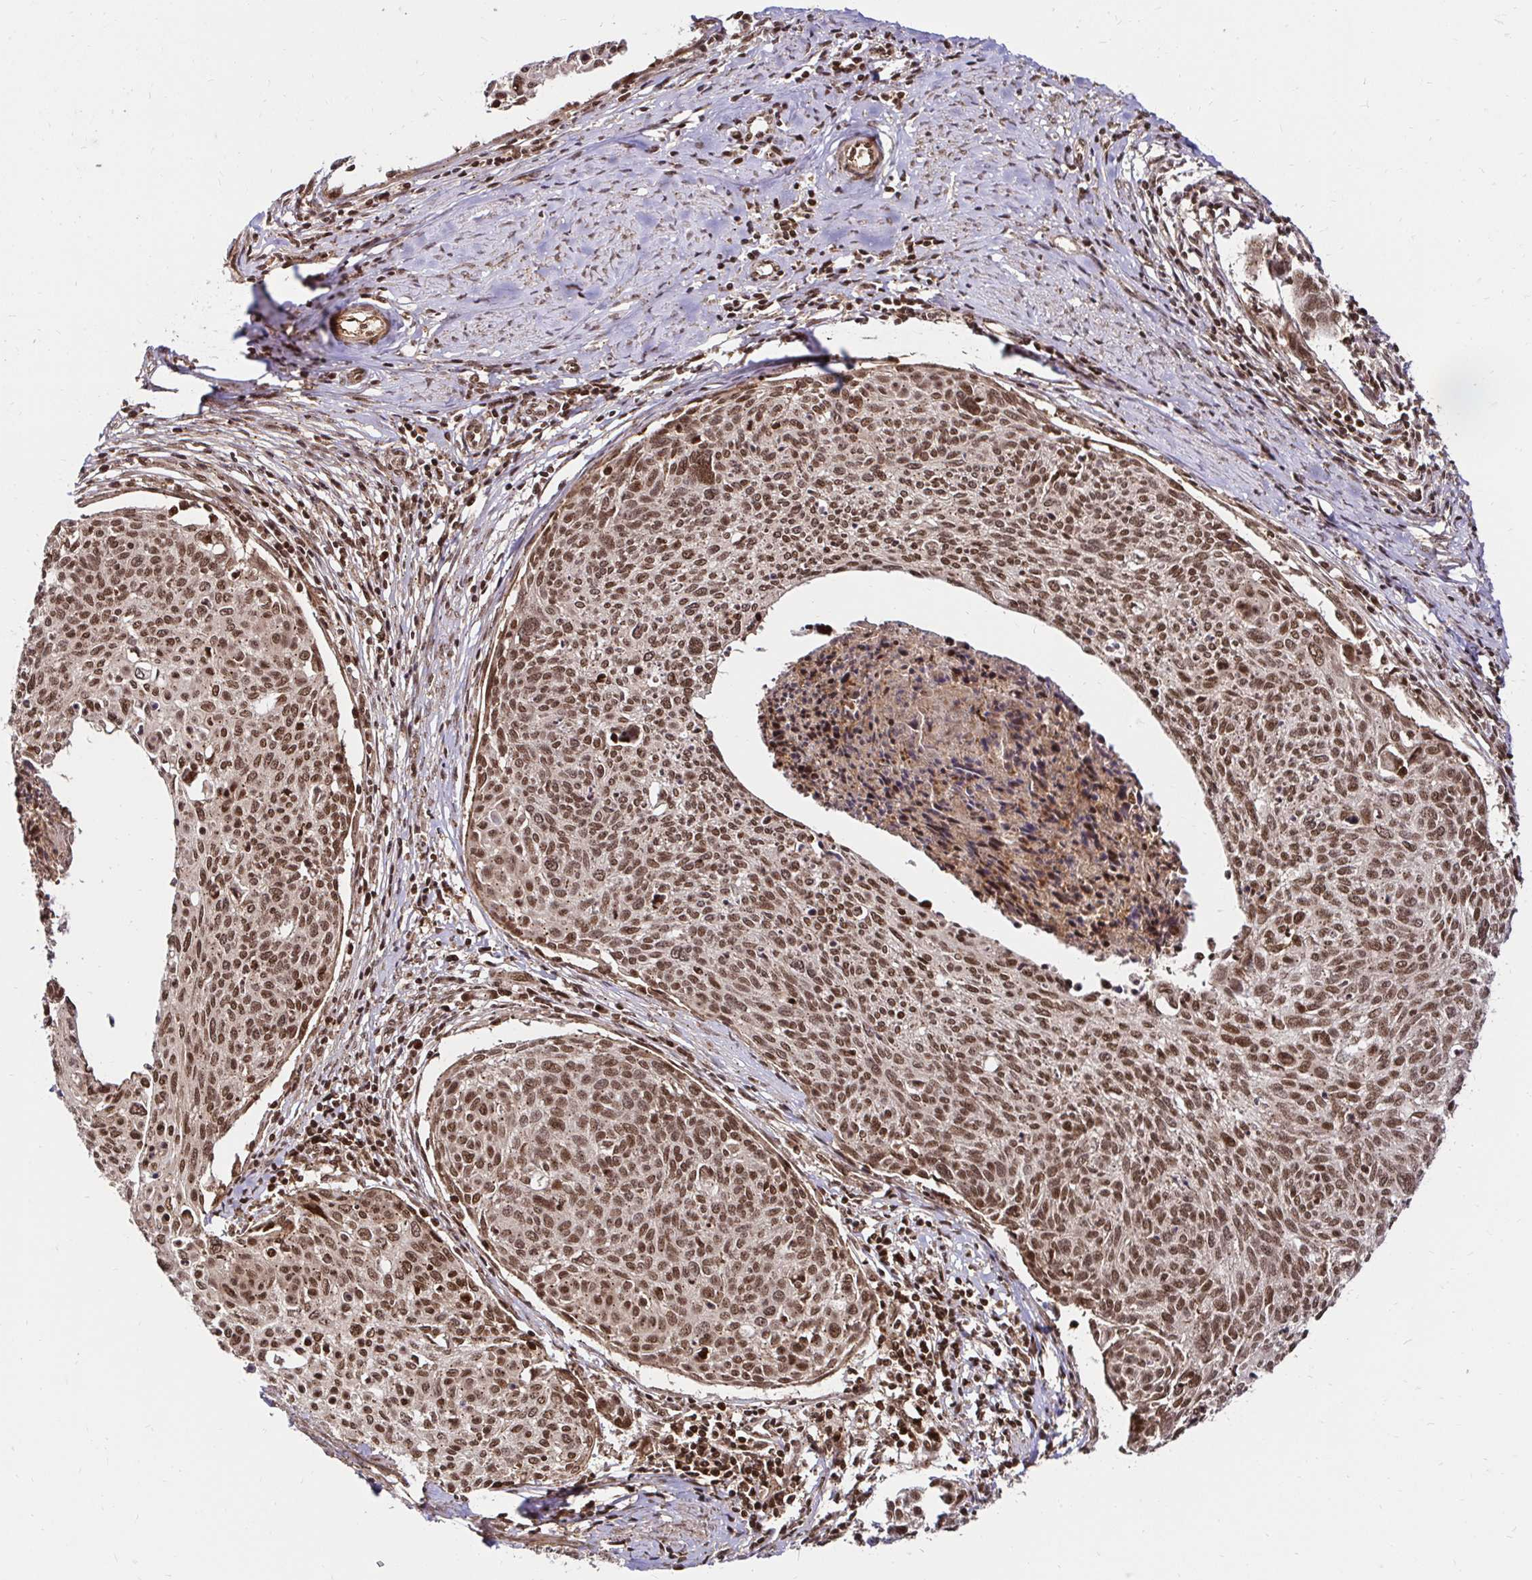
{"staining": {"intensity": "moderate", "quantity": ">75%", "location": "nuclear"}, "tissue": "cervical cancer", "cell_type": "Tumor cells", "image_type": "cancer", "snomed": [{"axis": "morphology", "description": "Squamous cell carcinoma, NOS"}, {"axis": "topography", "description": "Cervix"}], "caption": "Cervical squamous cell carcinoma was stained to show a protein in brown. There is medium levels of moderate nuclear expression in approximately >75% of tumor cells.", "gene": "GLYR1", "patient": {"sex": "female", "age": 49}}